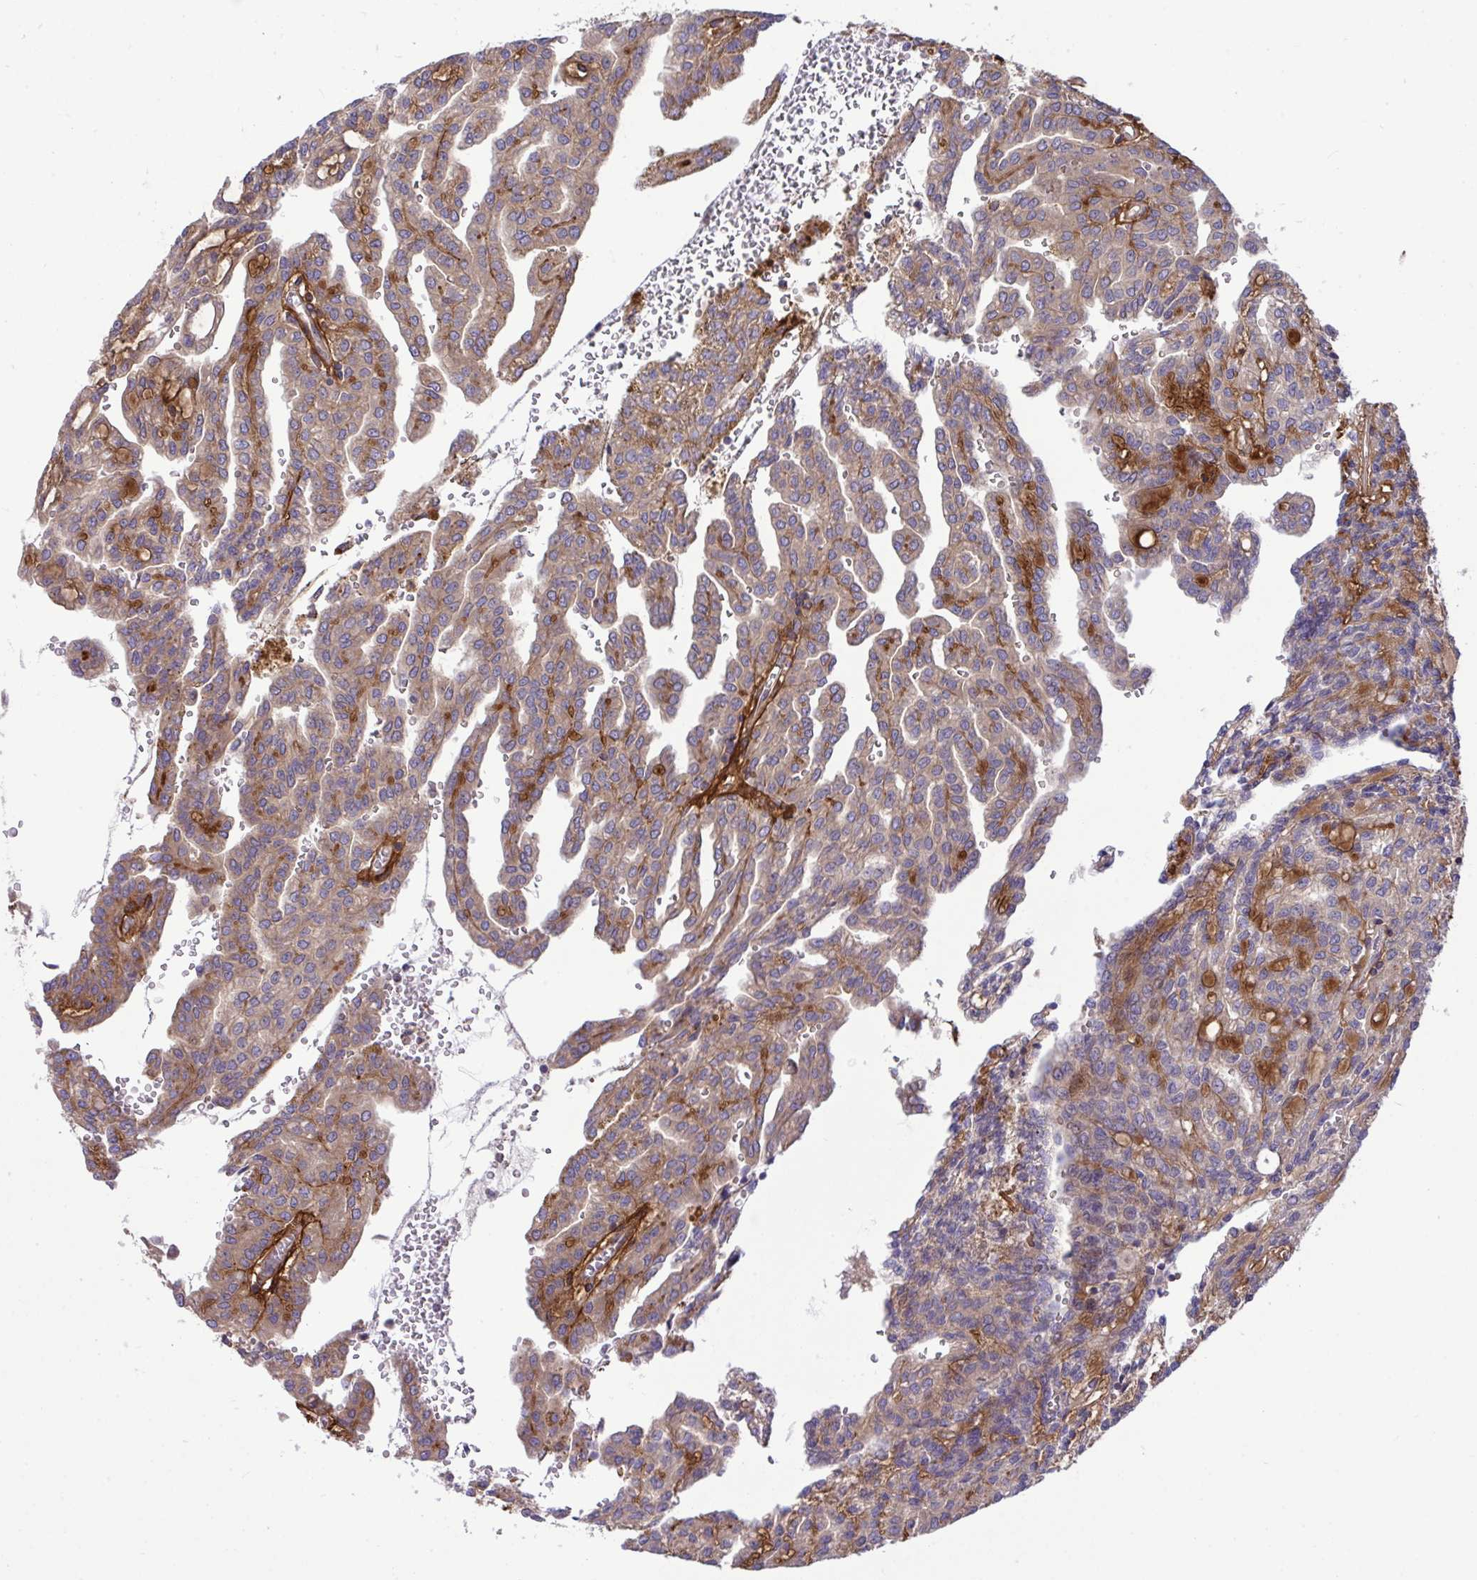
{"staining": {"intensity": "weak", "quantity": ">75%", "location": "cytoplasmic/membranous"}, "tissue": "renal cancer", "cell_type": "Tumor cells", "image_type": "cancer", "snomed": [{"axis": "morphology", "description": "Adenocarcinoma, NOS"}, {"axis": "topography", "description": "Kidney"}], "caption": "Immunohistochemical staining of human adenocarcinoma (renal) exhibits weak cytoplasmic/membranous protein positivity in about >75% of tumor cells.", "gene": "GRB14", "patient": {"sex": "male", "age": 63}}